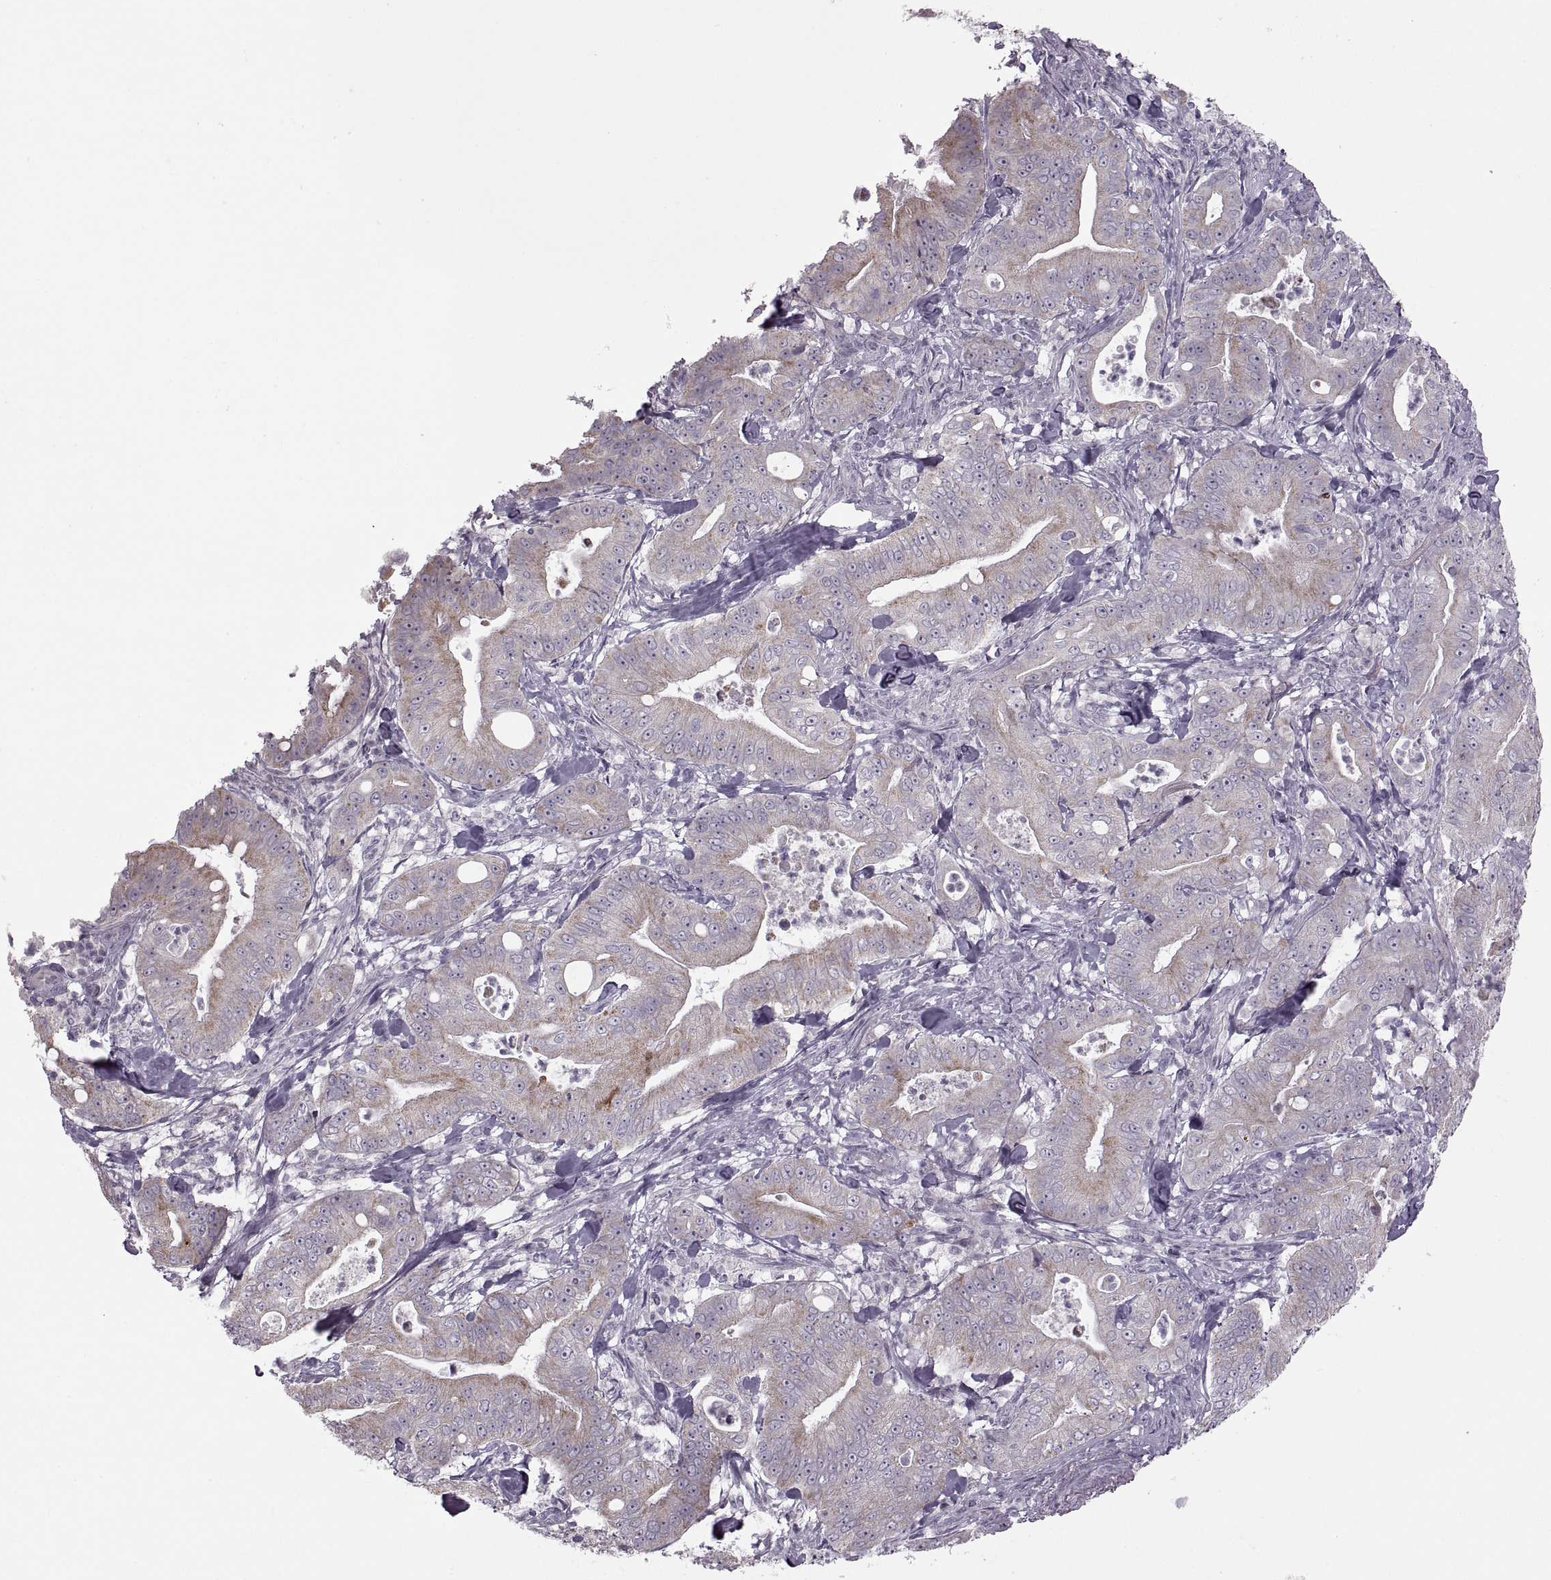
{"staining": {"intensity": "weak", "quantity": ">75%", "location": "cytoplasmic/membranous"}, "tissue": "pancreatic cancer", "cell_type": "Tumor cells", "image_type": "cancer", "snomed": [{"axis": "morphology", "description": "Adenocarcinoma, NOS"}, {"axis": "topography", "description": "Pancreas"}], "caption": "Protein expression analysis of pancreatic cancer exhibits weak cytoplasmic/membranous staining in approximately >75% of tumor cells.", "gene": "PIERCE1", "patient": {"sex": "male", "age": 71}}